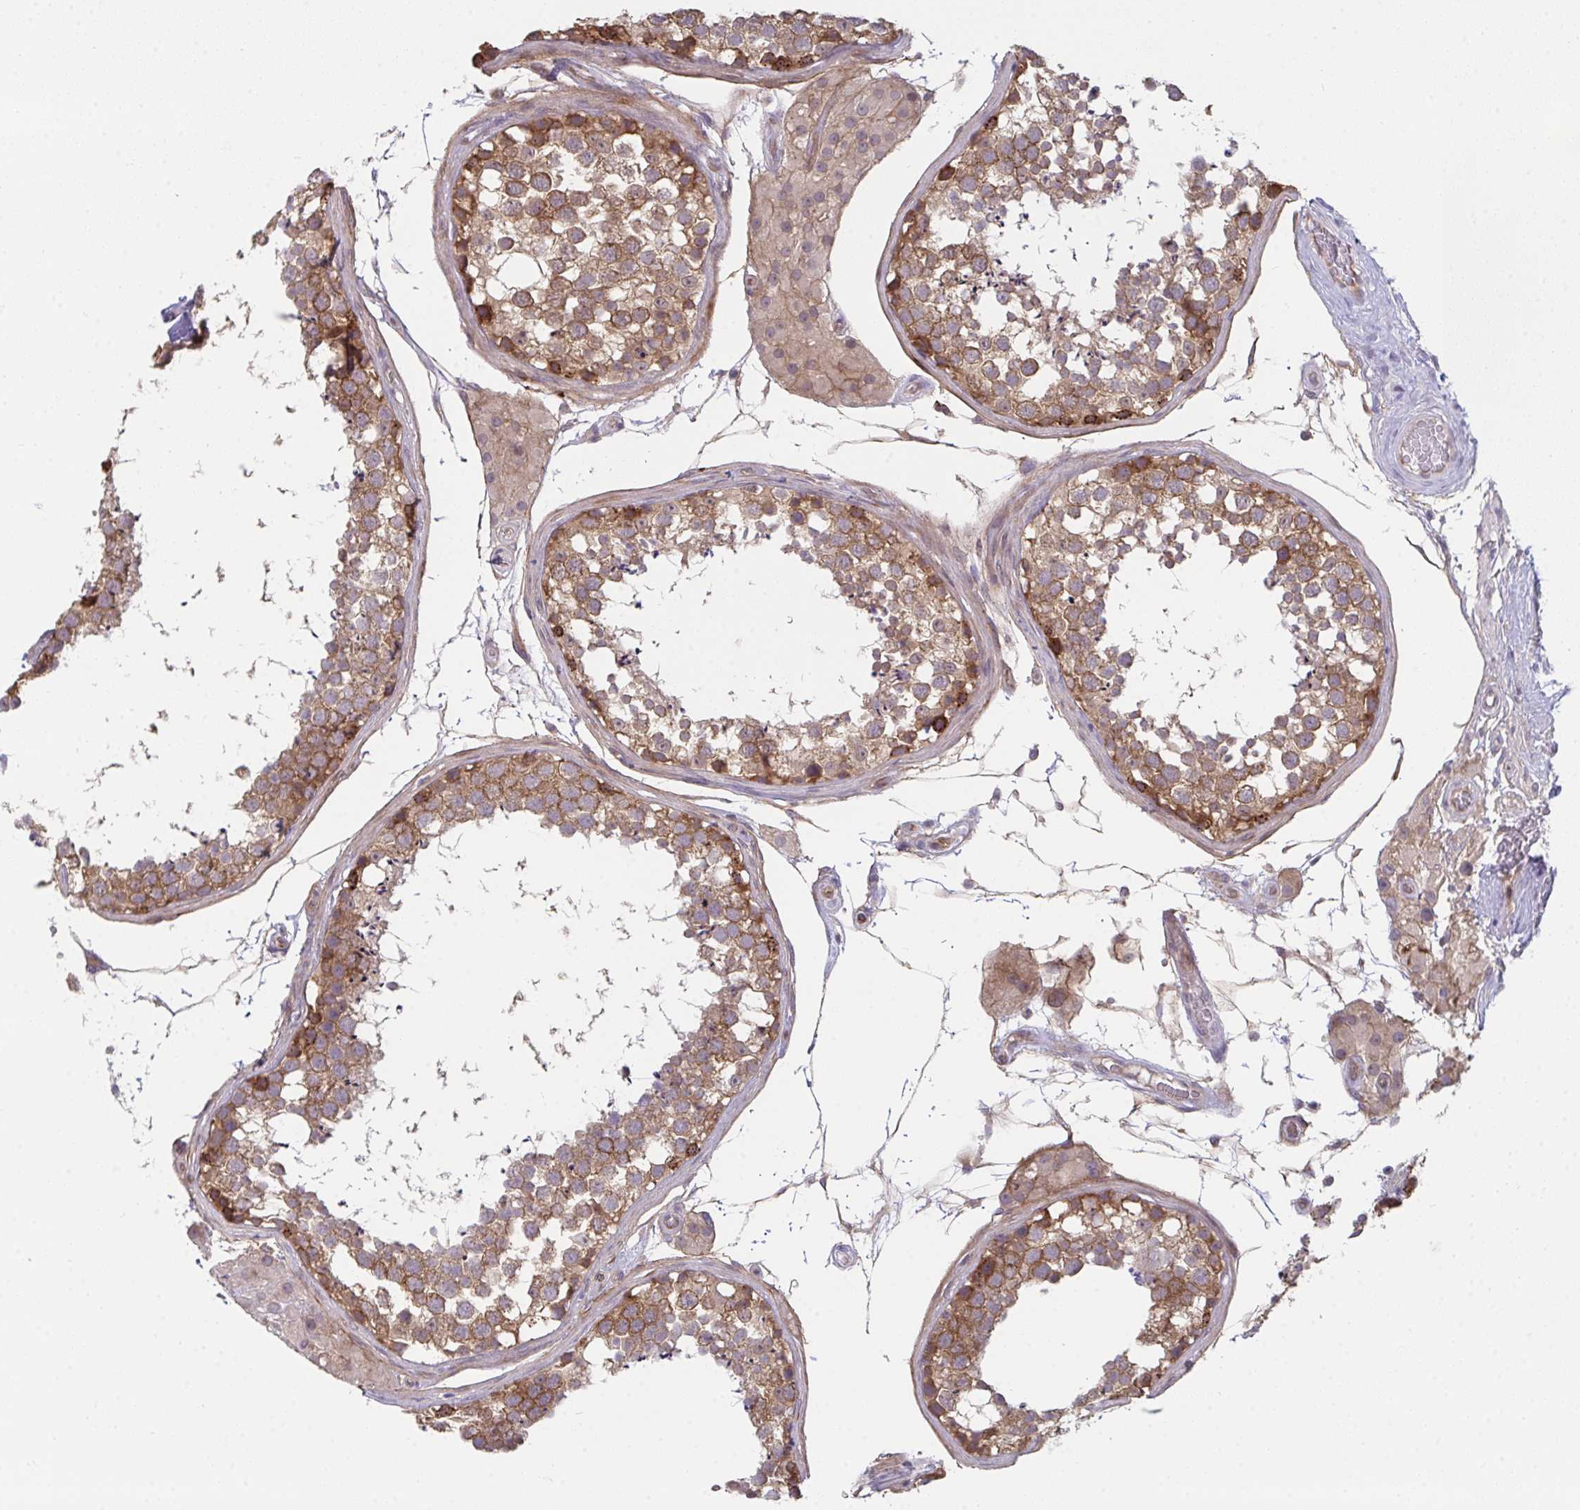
{"staining": {"intensity": "moderate", "quantity": ">75%", "location": "cytoplasmic/membranous"}, "tissue": "testis", "cell_type": "Cells in seminiferous ducts", "image_type": "normal", "snomed": [{"axis": "morphology", "description": "Normal tissue, NOS"}, {"axis": "morphology", "description": "Seminoma, NOS"}, {"axis": "topography", "description": "Testis"}], "caption": "This photomicrograph demonstrates IHC staining of unremarkable testis, with medium moderate cytoplasmic/membranous staining in about >75% of cells in seminiferous ducts.", "gene": "CASP9", "patient": {"sex": "male", "age": 65}}